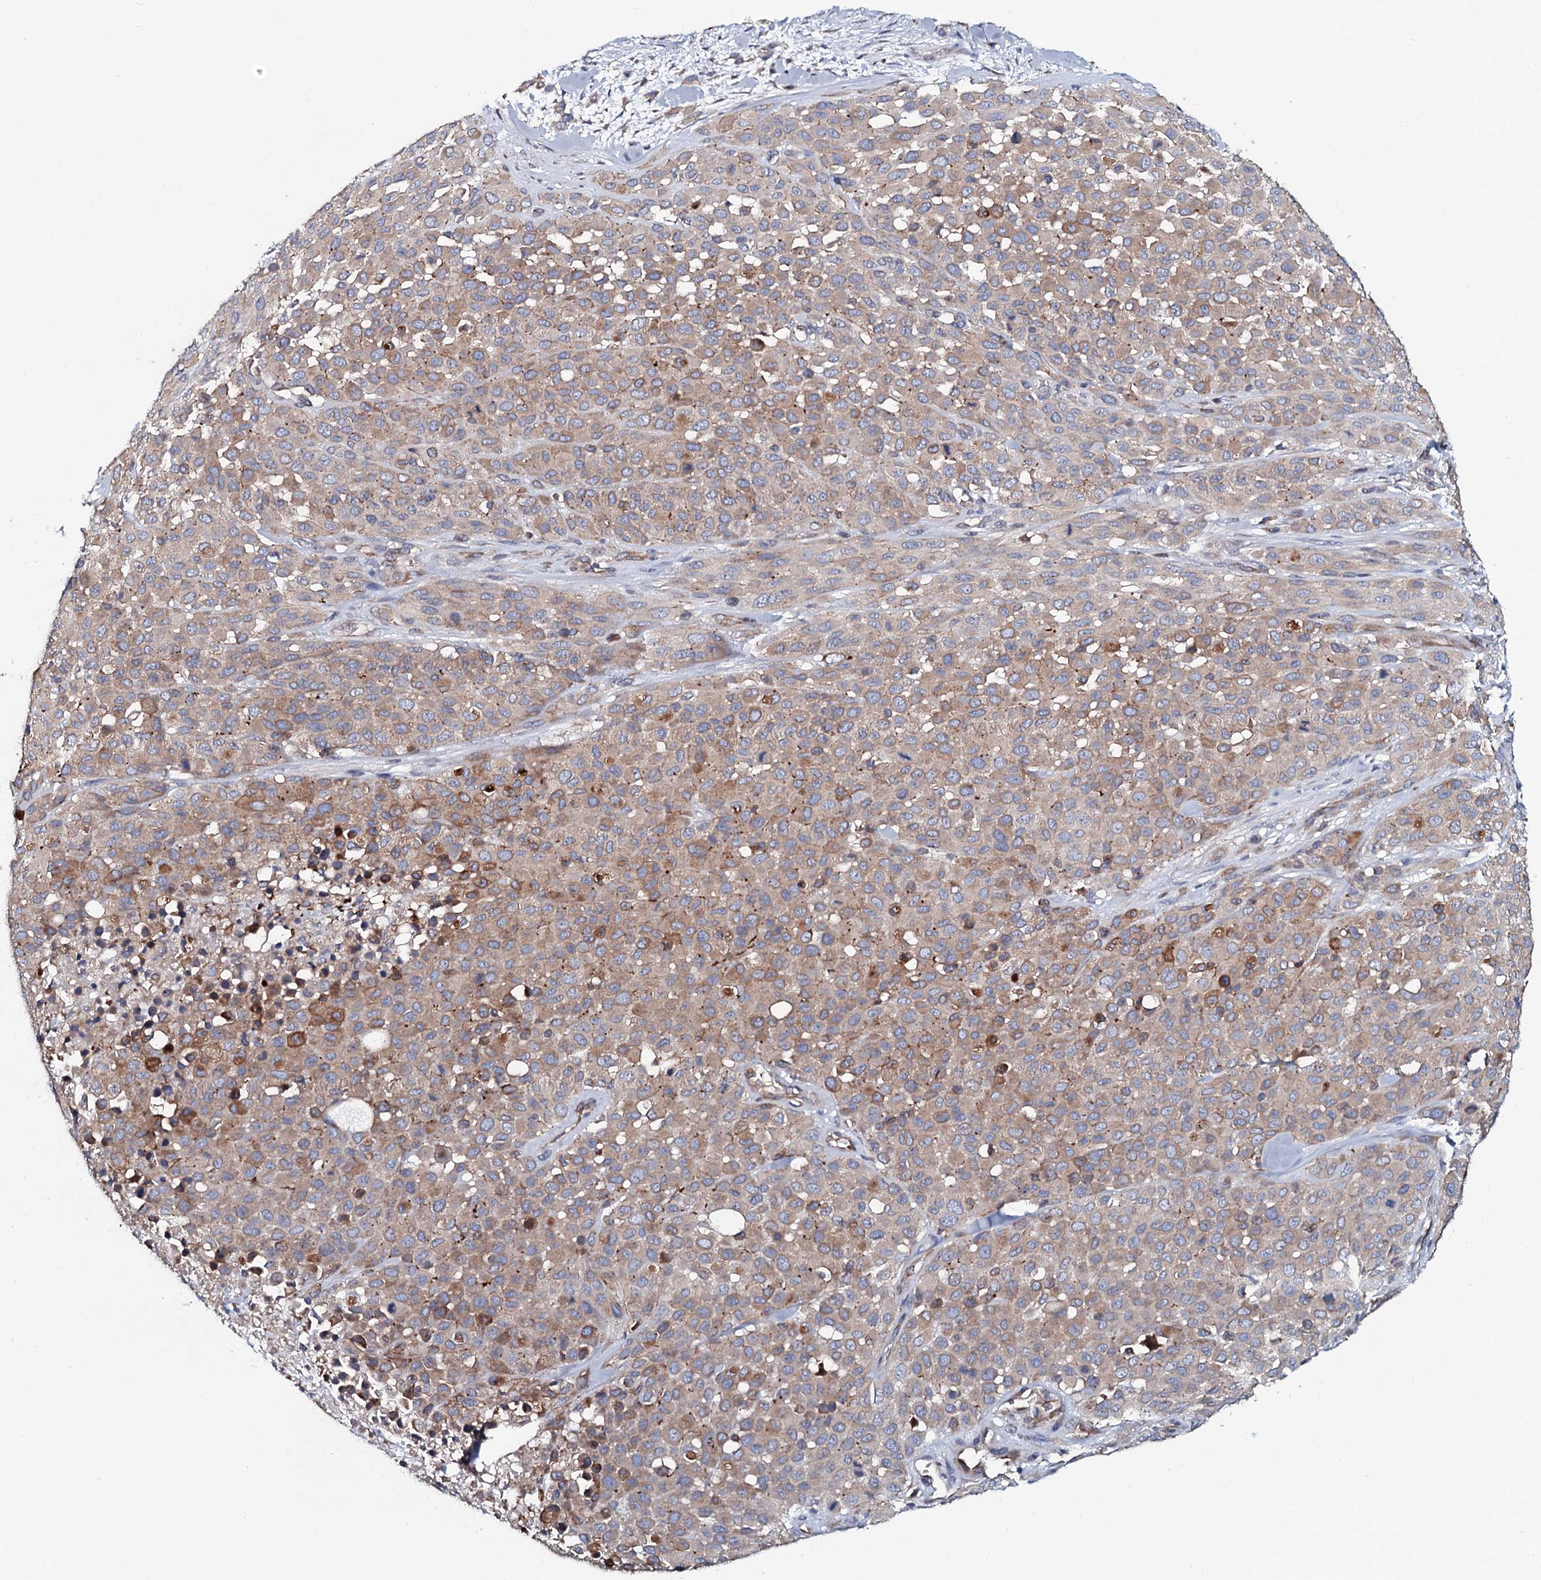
{"staining": {"intensity": "moderate", "quantity": "<25%", "location": "cytoplasmic/membranous"}, "tissue": "melanoma", "cell_type": "Tumor cells", "image_type": "cancer", "snomed": [{"axis": "morphology", "description": "Malignant melanoma, Metastatic site"}, {"axis": "topography", "description": "Skin"}], "caption": "Immunohistochemistry (IHC) image of neoplastic tissue: human melanoma stained using immunohistochemistry reveals low levels of moderate protein expression localized specifically in the cytoplasmic/membranous of tumor cells, appearing as a cytoplasmic/membranous brown color.", "gene": "TMEM151A", "patient": {"sex": "female", "age": 81}}